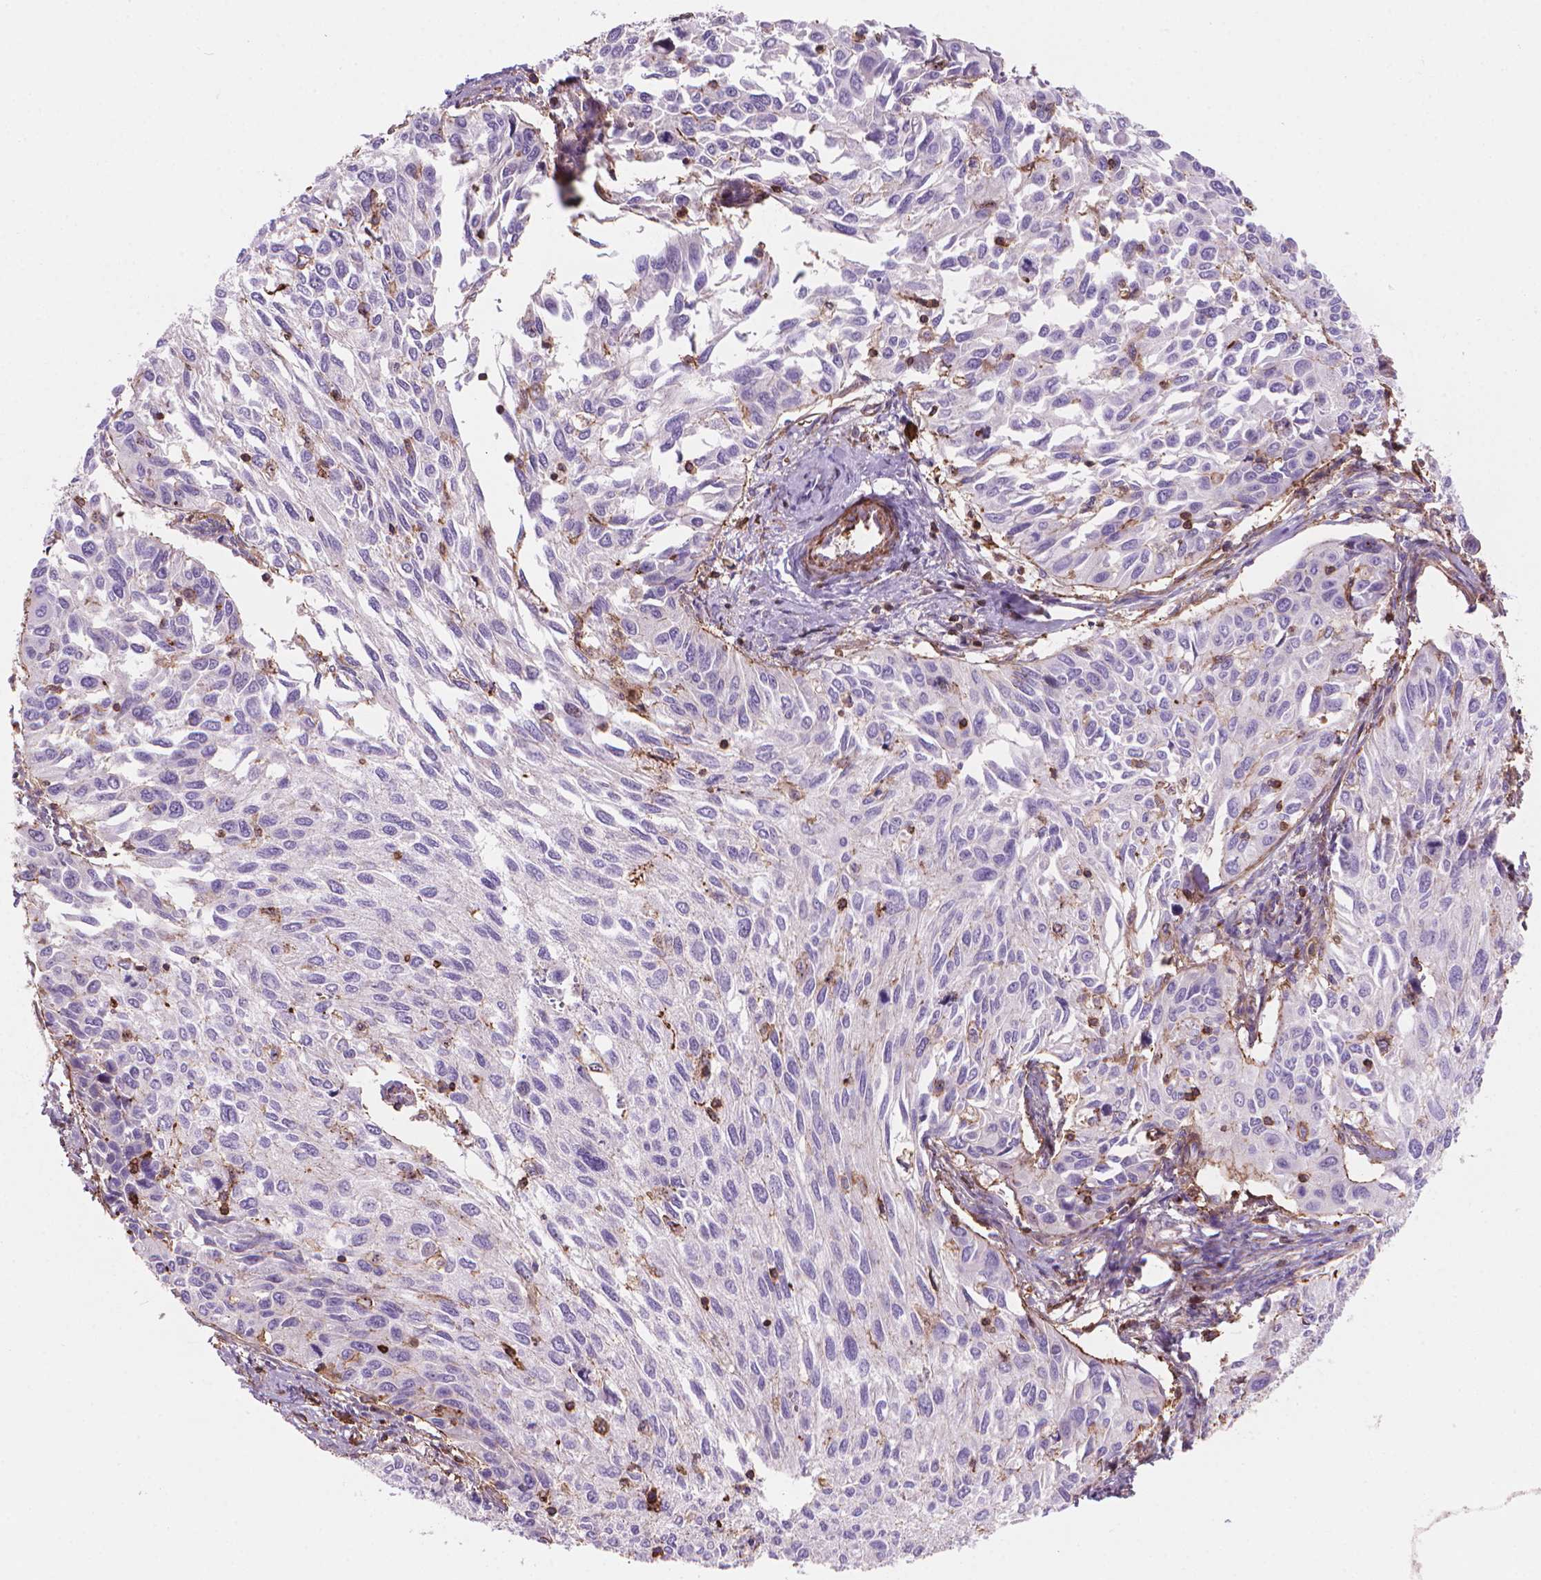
{"staining": {"intensity": "negative", "quantity": "none", "location": "none"}, "tissue": "cervical cancer", "cell_type": "Tumor cells", "image_type": "cancer", "snomed": [{"axis": "morphology", "description": "Squamous cell carcinoma, NOS"}, {"axis": "topography", "description": "Cervix"}], "caption": "Immunohistochemistry of human cervical squamous cell carcinoma displays no expression in tumor cells. (DAB (3,3'-diaminobenzidine) IHC, high magnification).", "gene": "PATJ", "patient": {"sex": "female", "age": 50}}